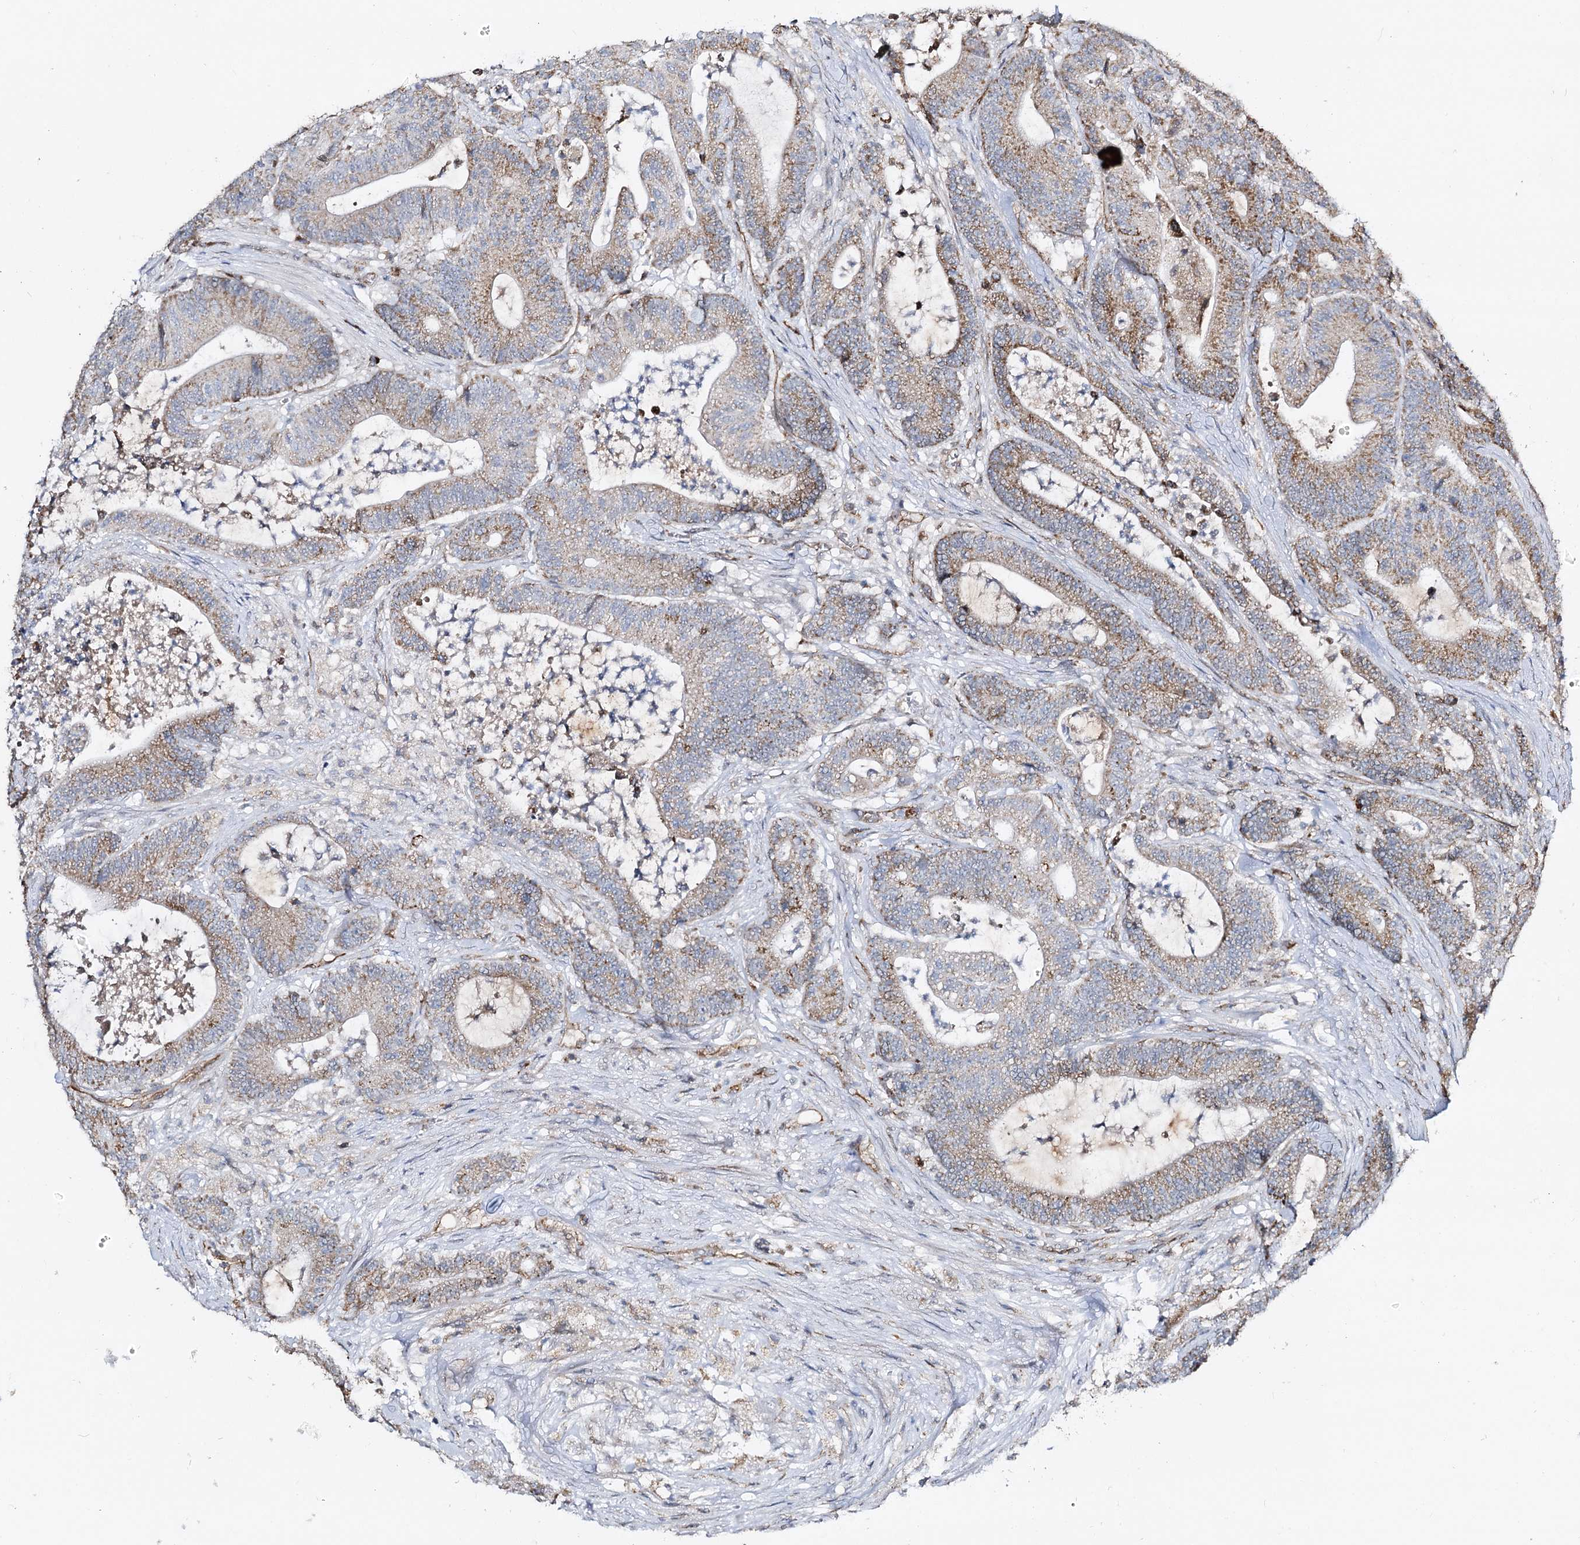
{"staining": {"intensity": "moderate", "quantity": "25%-75%", "location": "cytoplasmic/membranous"}, "tissue": "colorectal cancer", "cell_type": "Tumor cells", "image_type": "cancer", "snomed": [{"axis": "morphology", "description": "Adenocarcinoma, NOS"}, {"axis": "topography", "description": "Colon"}], "caption": "Immunohistochemical staining of human adenocarcinoma (colorectal) shows medium levels of moderate cytoplasmic/membranous protein positivity in about 25%-75% of tumor cells. (DAB IHC, brown staining for protein, blue staining for nuclei).", "gene": "CBR4", "patient": {"sex": "female", "age": 84}}